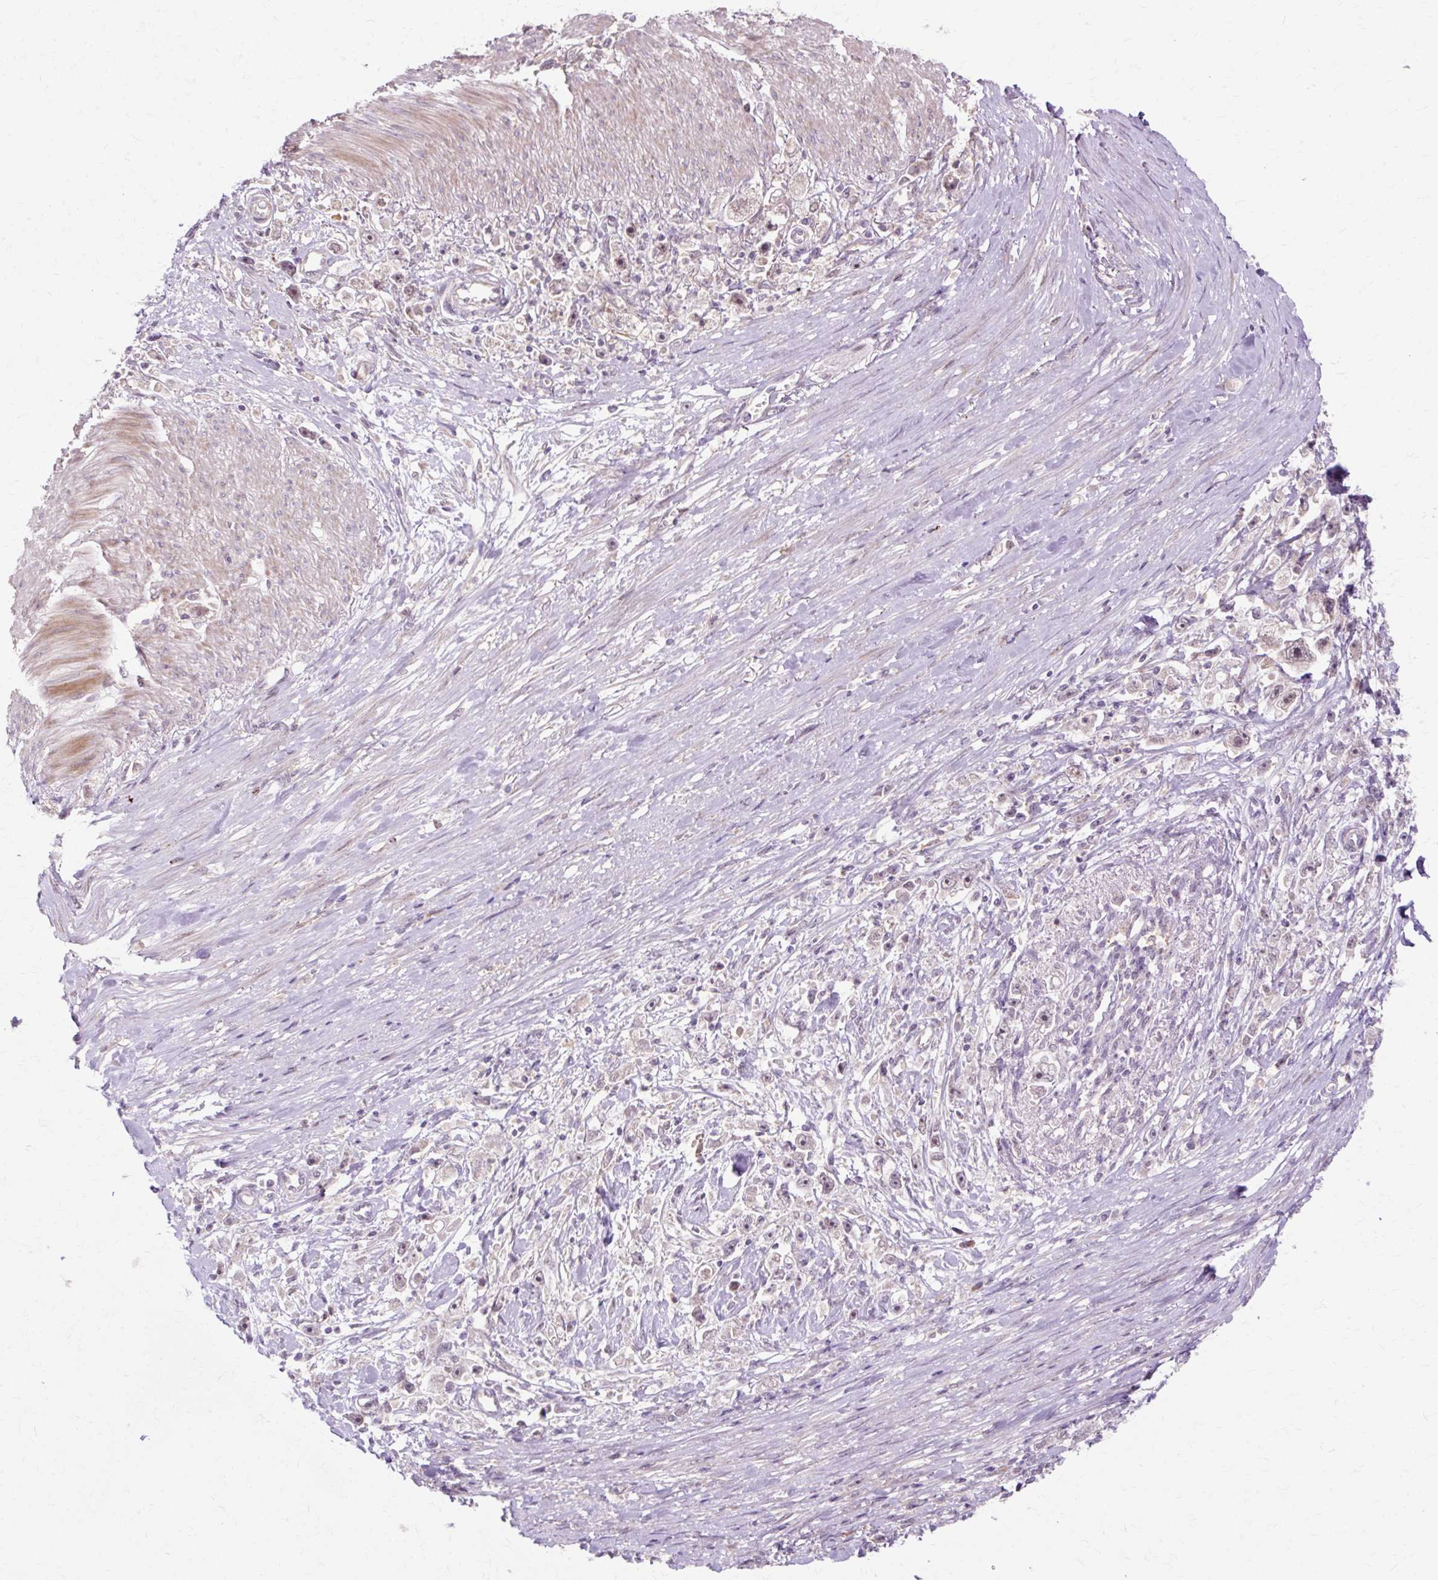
{"staining": {"intensity": "negative", "quantity": "none", "location": "none"}, "tissue": "stomach cancer", "cell_type": "Tumor cells", "image_type": "cancer", "snomed": [{"axis": "morphology", "description": "Adenocarcinoma, NOS"}, {"axis": "topography", "description": "Stomach"}], "caption": "The IHC histopathology image has no significant staining in tumor cells of stomach cancer (adenocarcinoma) tissue. The staining is performed using DAB brown chromogen with nuclei counter-stained in using hematoxylin.", "gene": "GEMIN2", "patient": {"sex": "female", "age": 59}}